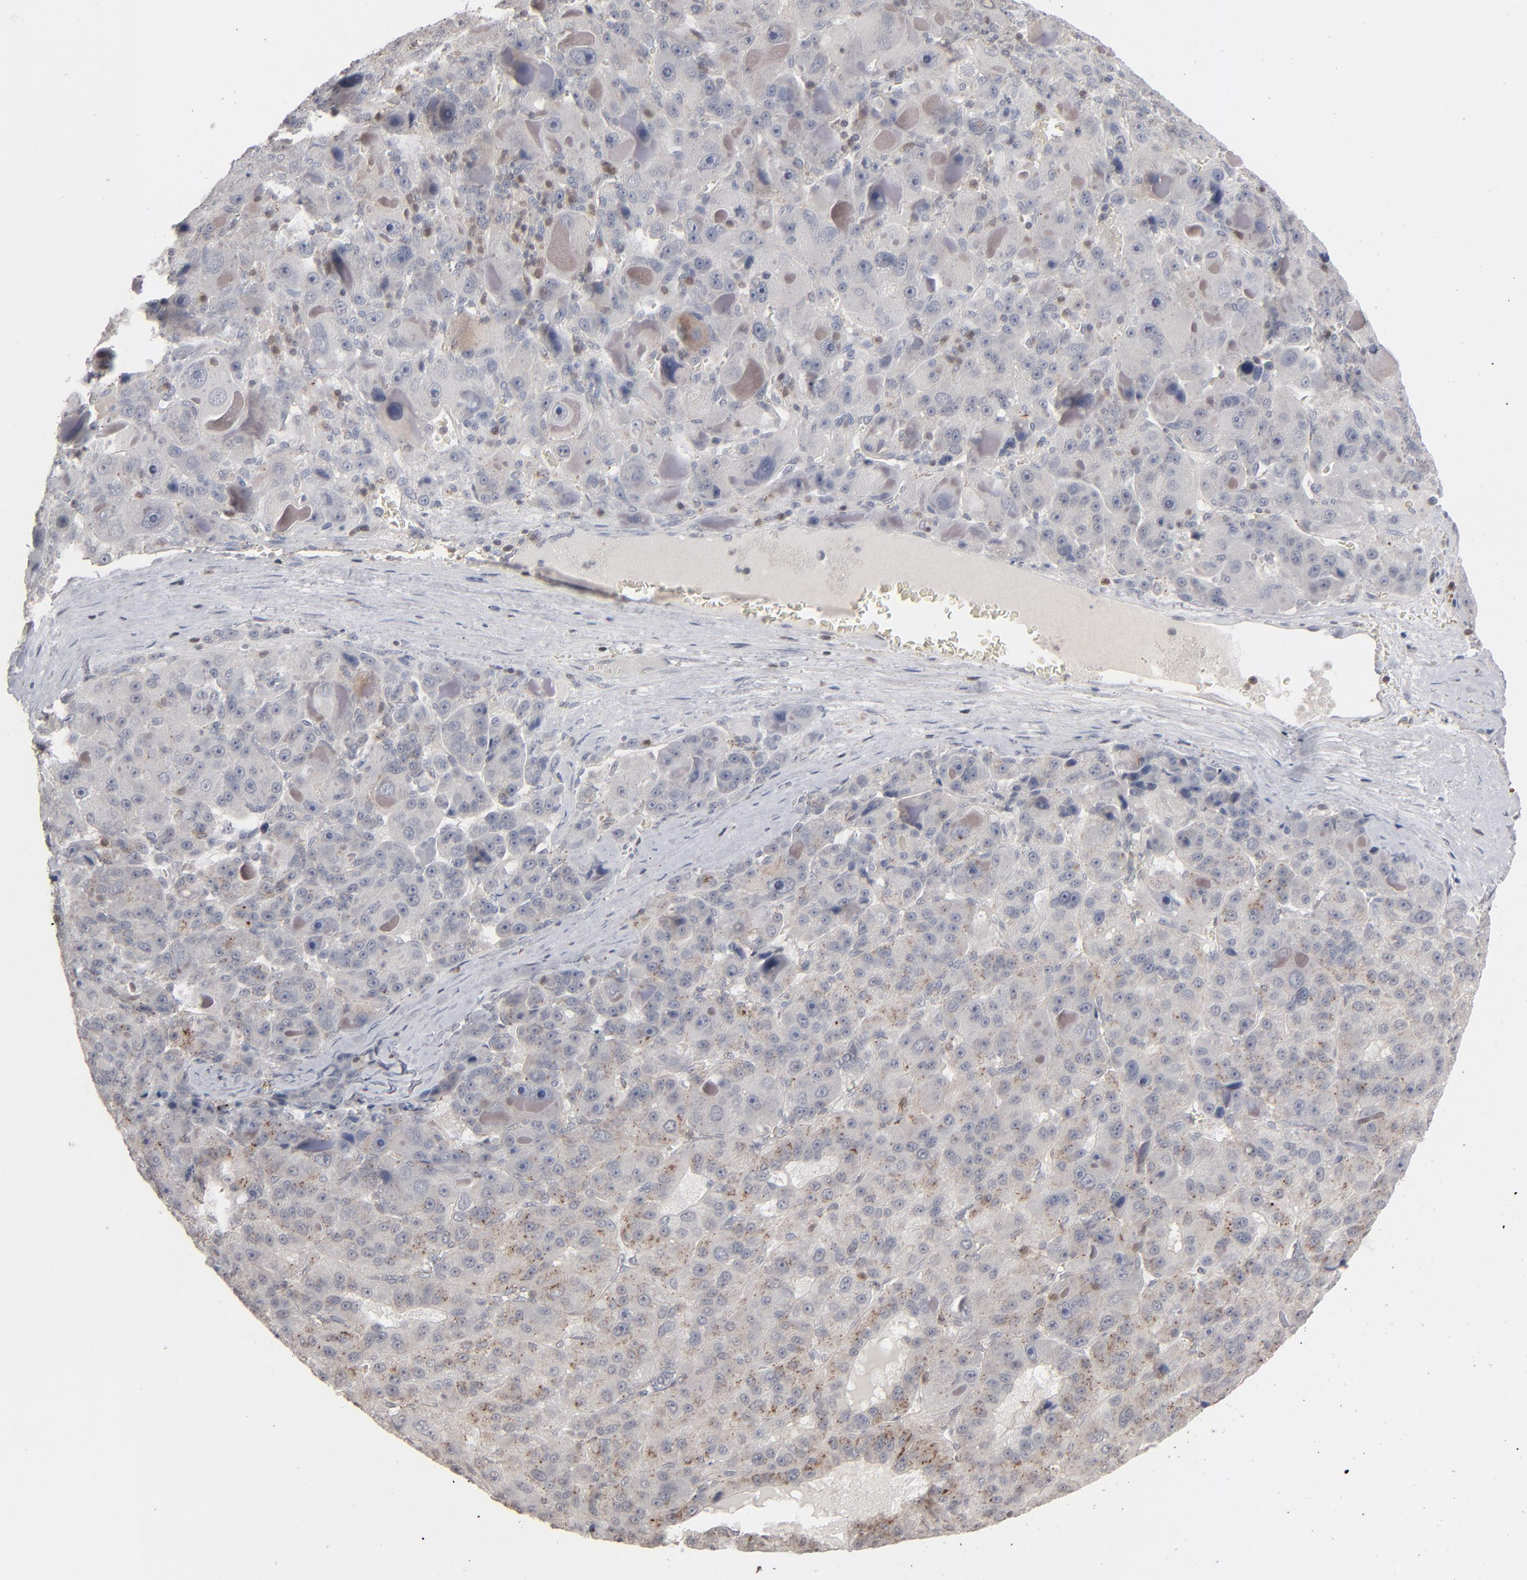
{"staining": {"intensity": "moderate", "quantity": "25%-75%", "location": "cytoplasmic/membranous"}, "tissue": "liver cancer", "cell_type": "Tumor cells", "image_type": "cancer", "snomed": [{"axis": "morphology", "description": "Carcinoma, Hepatocellular, NOS"}, {"axis": "topography", "description": "Liver"}], "caption": "Protein expression analysis of liver hepatocellular carcinoma demonstrates moderate cytoplasmic/membranous expression in approximately 25%-75% of tumor cells. (brown staining indicates protein expression, while blue staining denotes nuclei).", "gene": "STAT4", "patient": {"sex": "male", "age": 76}}